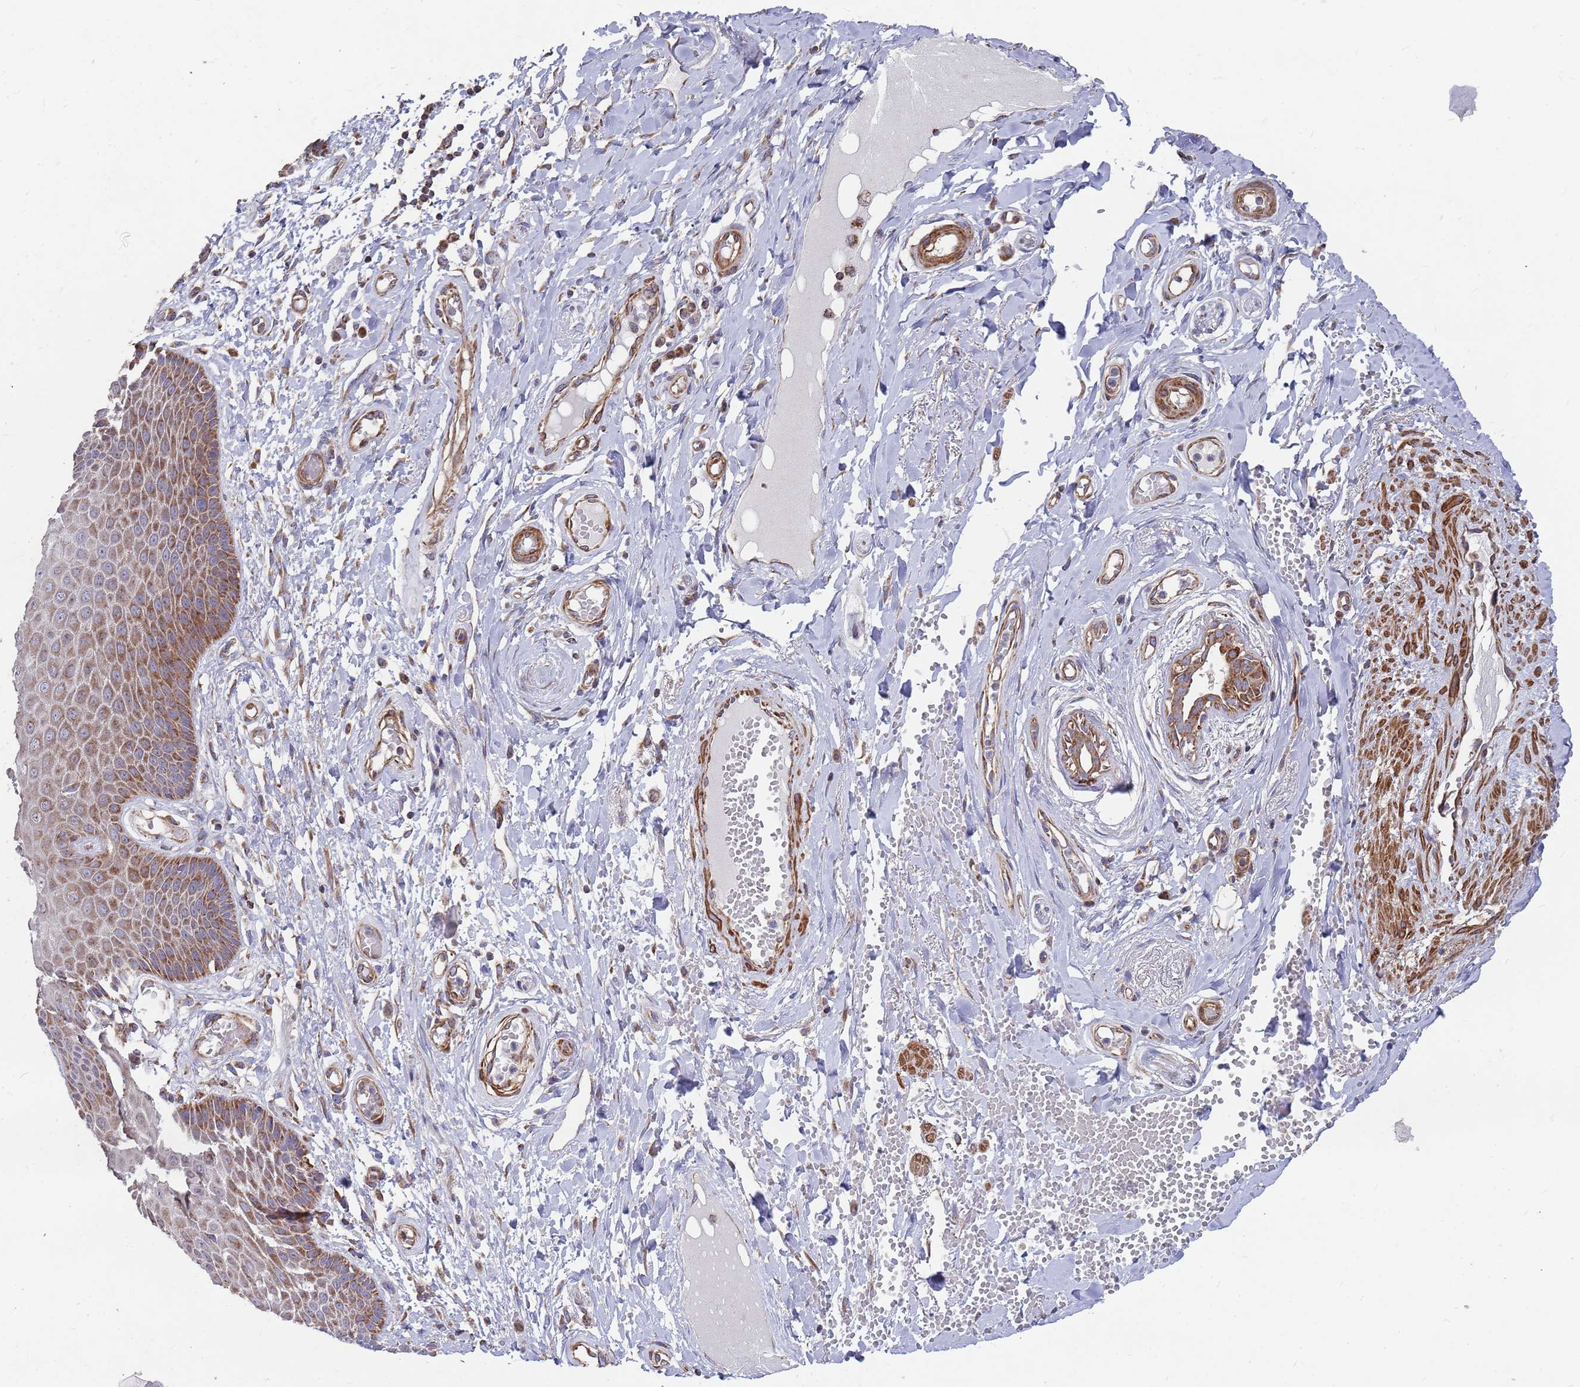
{"staining": {"intensity": "strong", "quantity": "25%-75%", "location": "cytoplasmic/membranous"}, "tissue": "skin", "cell_type": "Epidermal cells", "image_type": "normal", "snomed": [{"axis": "morphology", "description": "Normal tissue, NOS"}, {"axis": "topography", "description": "Anal"}], "caption": "Brown immunohistochemical staining in benign skin exhibits strong cytoplasmic/membranous expression in about 25%-75% of epidermal cells. The staining was performed using DAB (3,3'-diaminobenzidine), with brown indicating positive protein expression. Nuclei are stained blue with hematoxylin.", "gene": "WDFY3", "patient": {"sex": "male", "age": 78}}